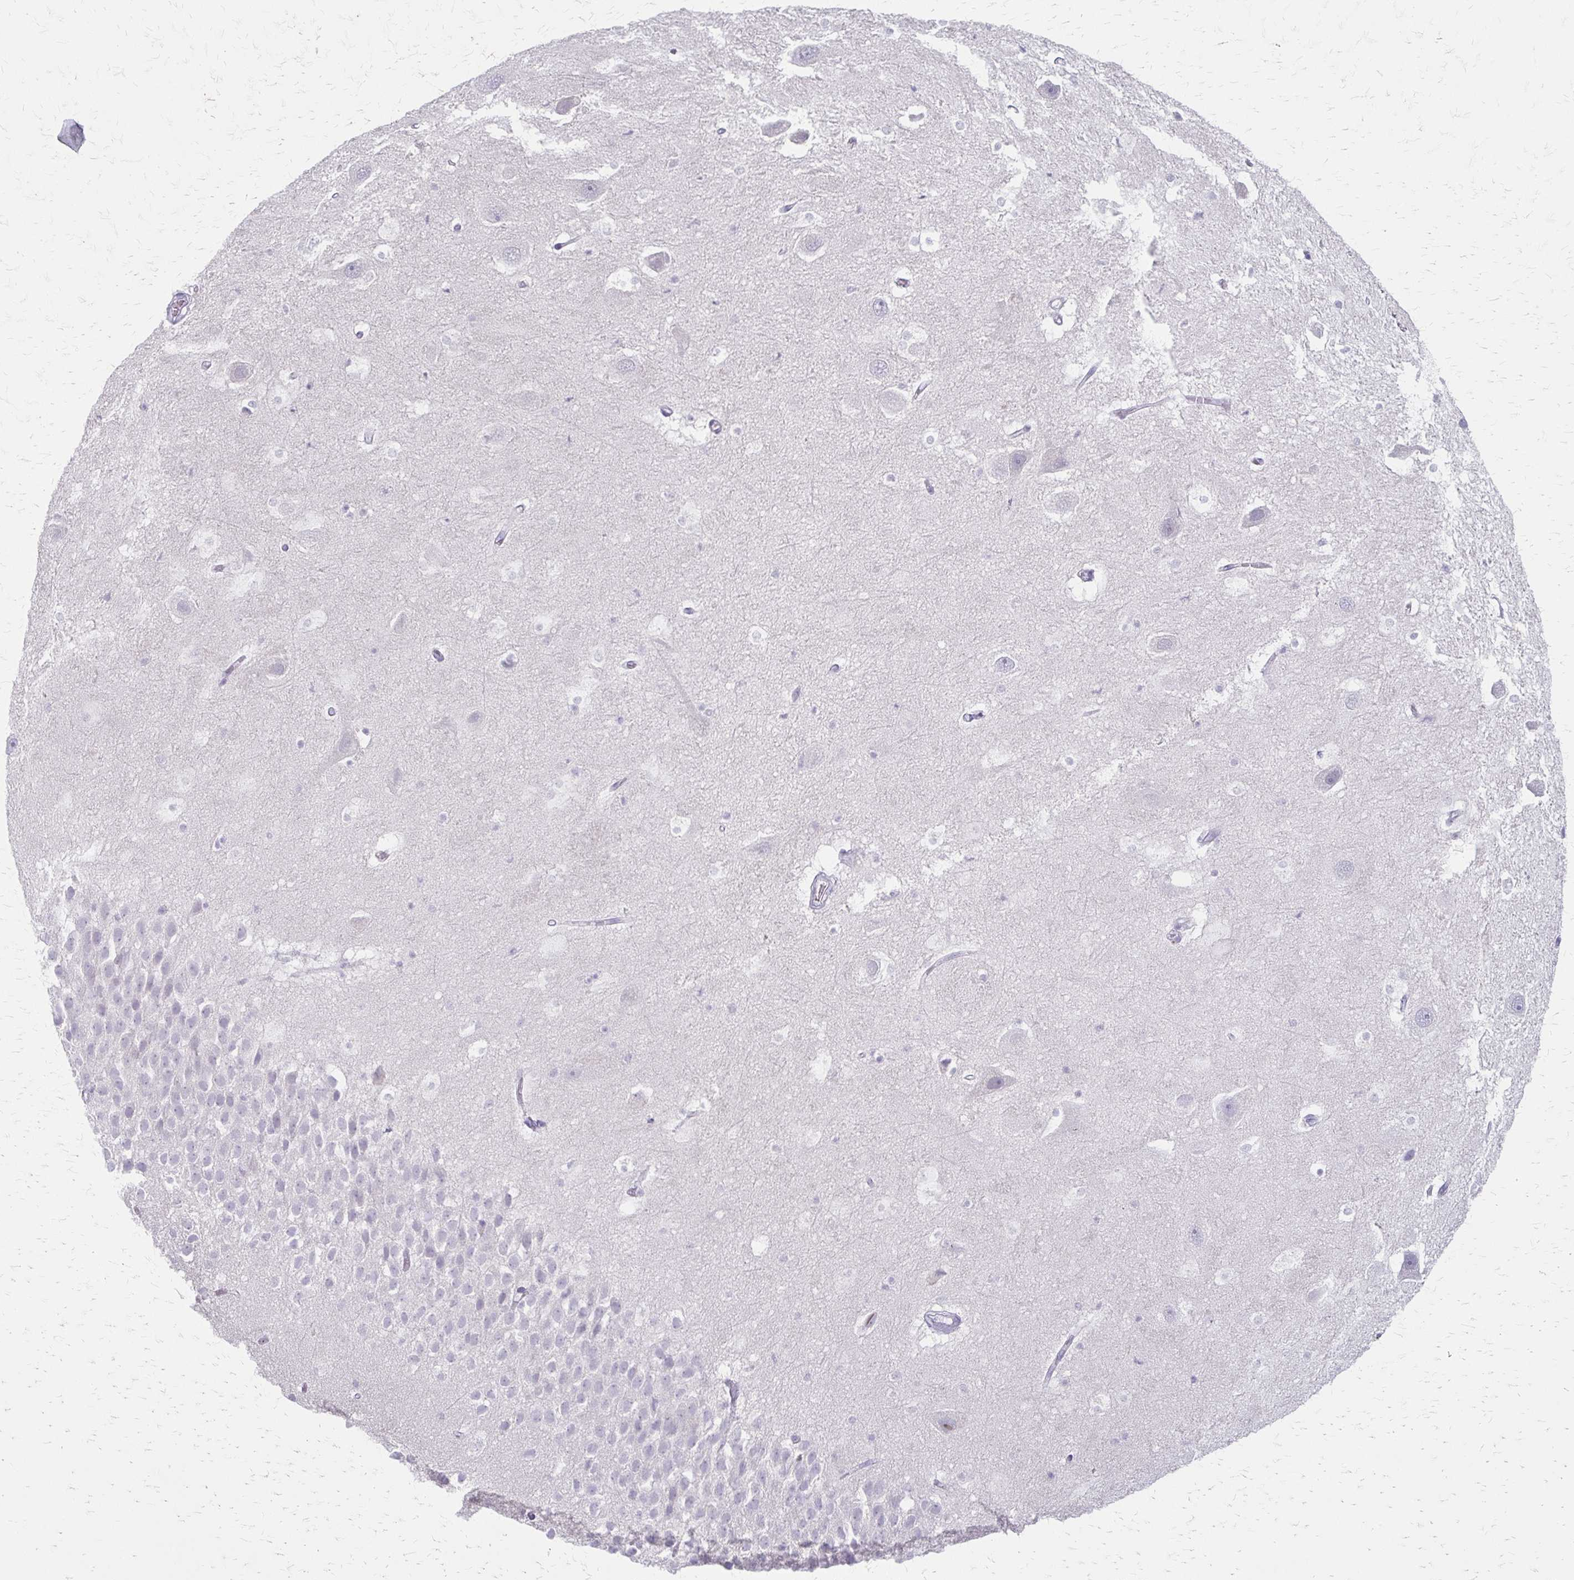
{"staining": {"intensity": "negative", "quantity": "none", "location": "none"}, "tissue": "hippocampus", "cell_type": "Glial cells", "image_type": "normal", "snomed": [{"axis": "morphology", "description": "Normal tissue, NOS"}, {"axis": "topography", "description": "Hippocampus"}], "caption": "This micrograph is of normal hippocampus stained with IHC to label a protein in brown with the nuclei are counter-stained blue. There is no staining in glial cells.", "gene": "ACP5", "patient": {"sex": "male", "age": 26}}